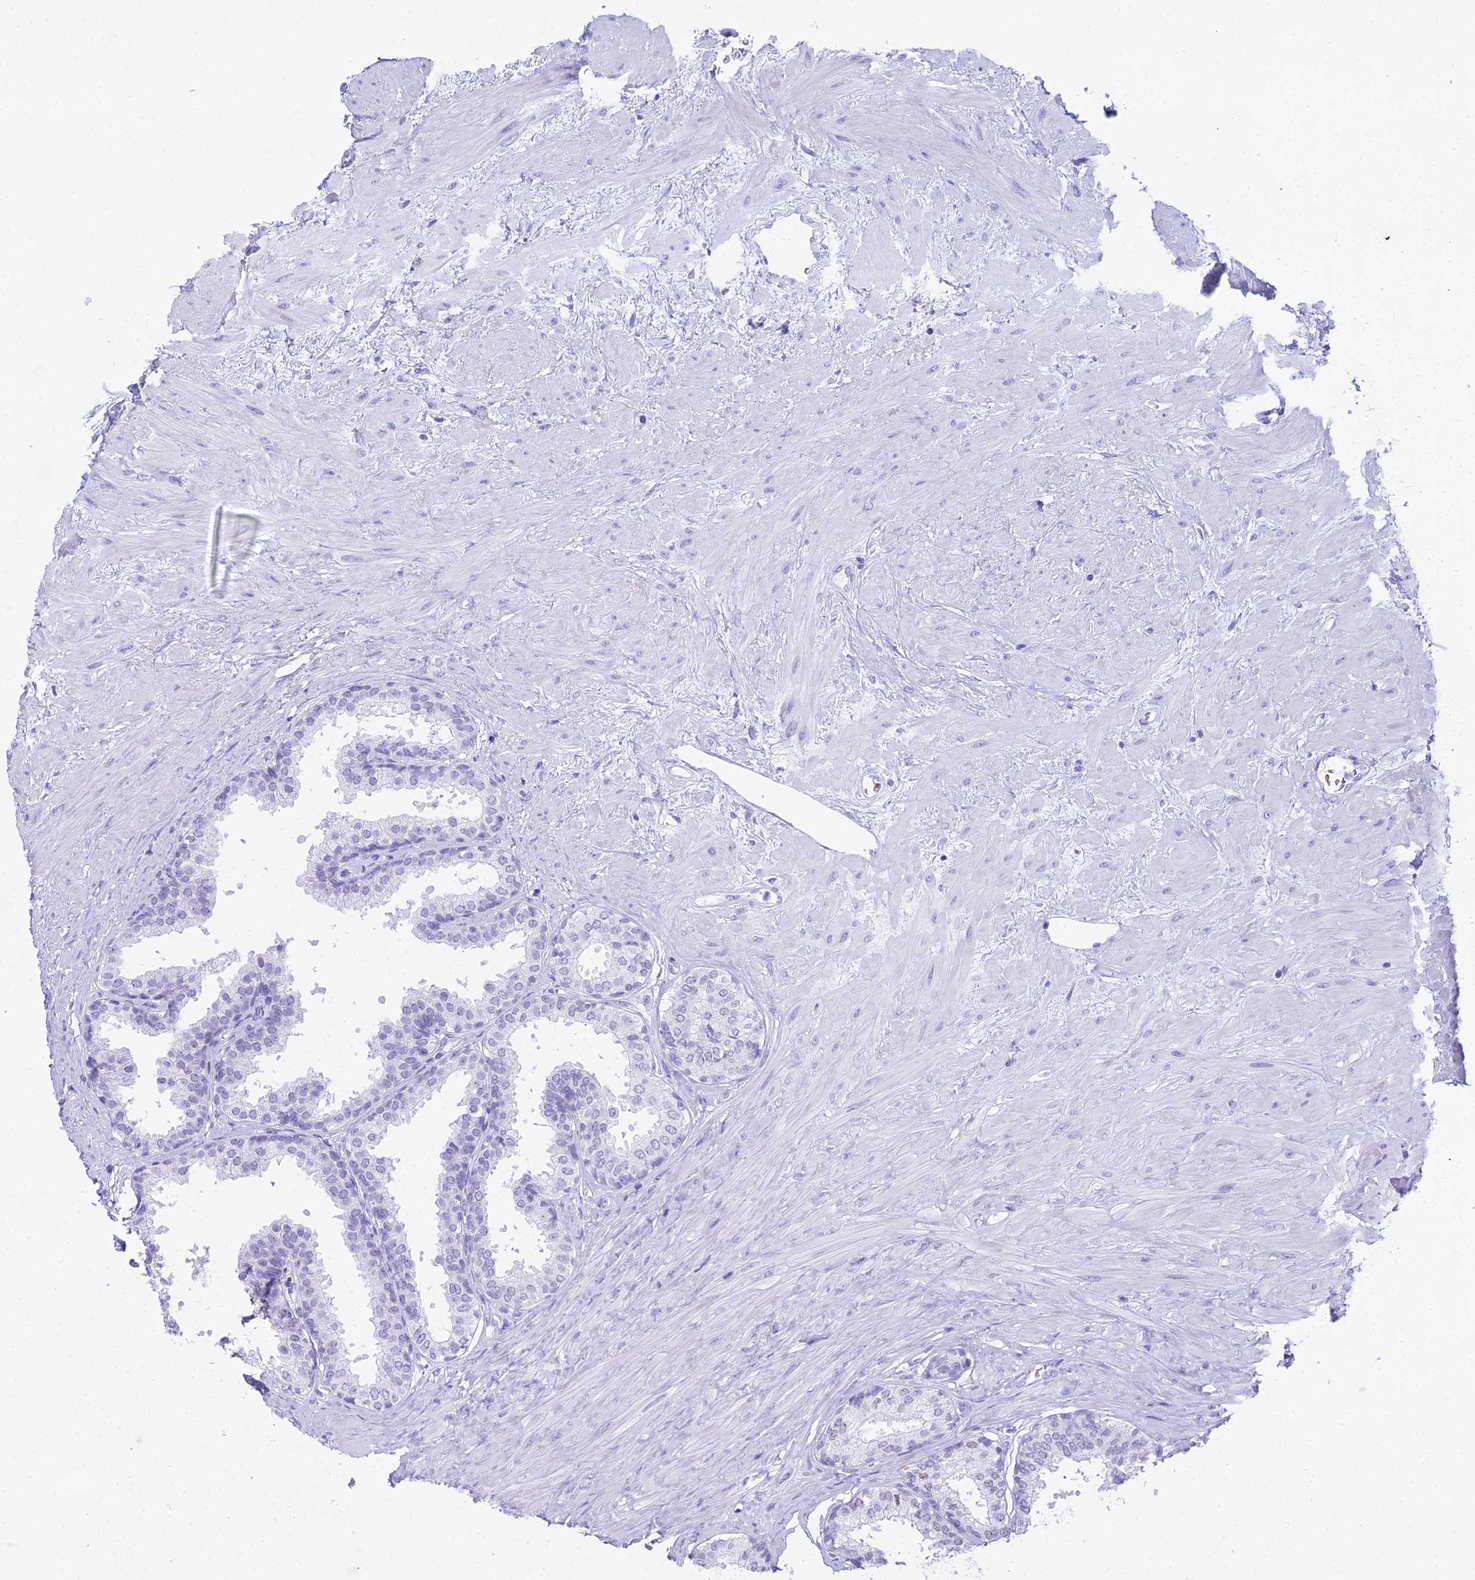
{"staining": {"intensity": "negative", "quantity": "none", "location": "none"}, "tissue": "prostate", "cell_type": "Glandular cells", "image_type": "normal", "snomed": [{"axis": "morphology", "description": "Normal tissue, NOS"}, {"axis": "topography", "description": "Prostate"}], "caption": "High power microscopy micrograph of an IHC image of unremarkable prostate, revealing no significant staining in glandular cells. (Stains: DAB immunohistochemistry with hematoxylin counter stain, Microscopy: brightfield microscopy at high magnification).", "gene": "RNPS1", "patient": {"sex": "male", "age": 48}}